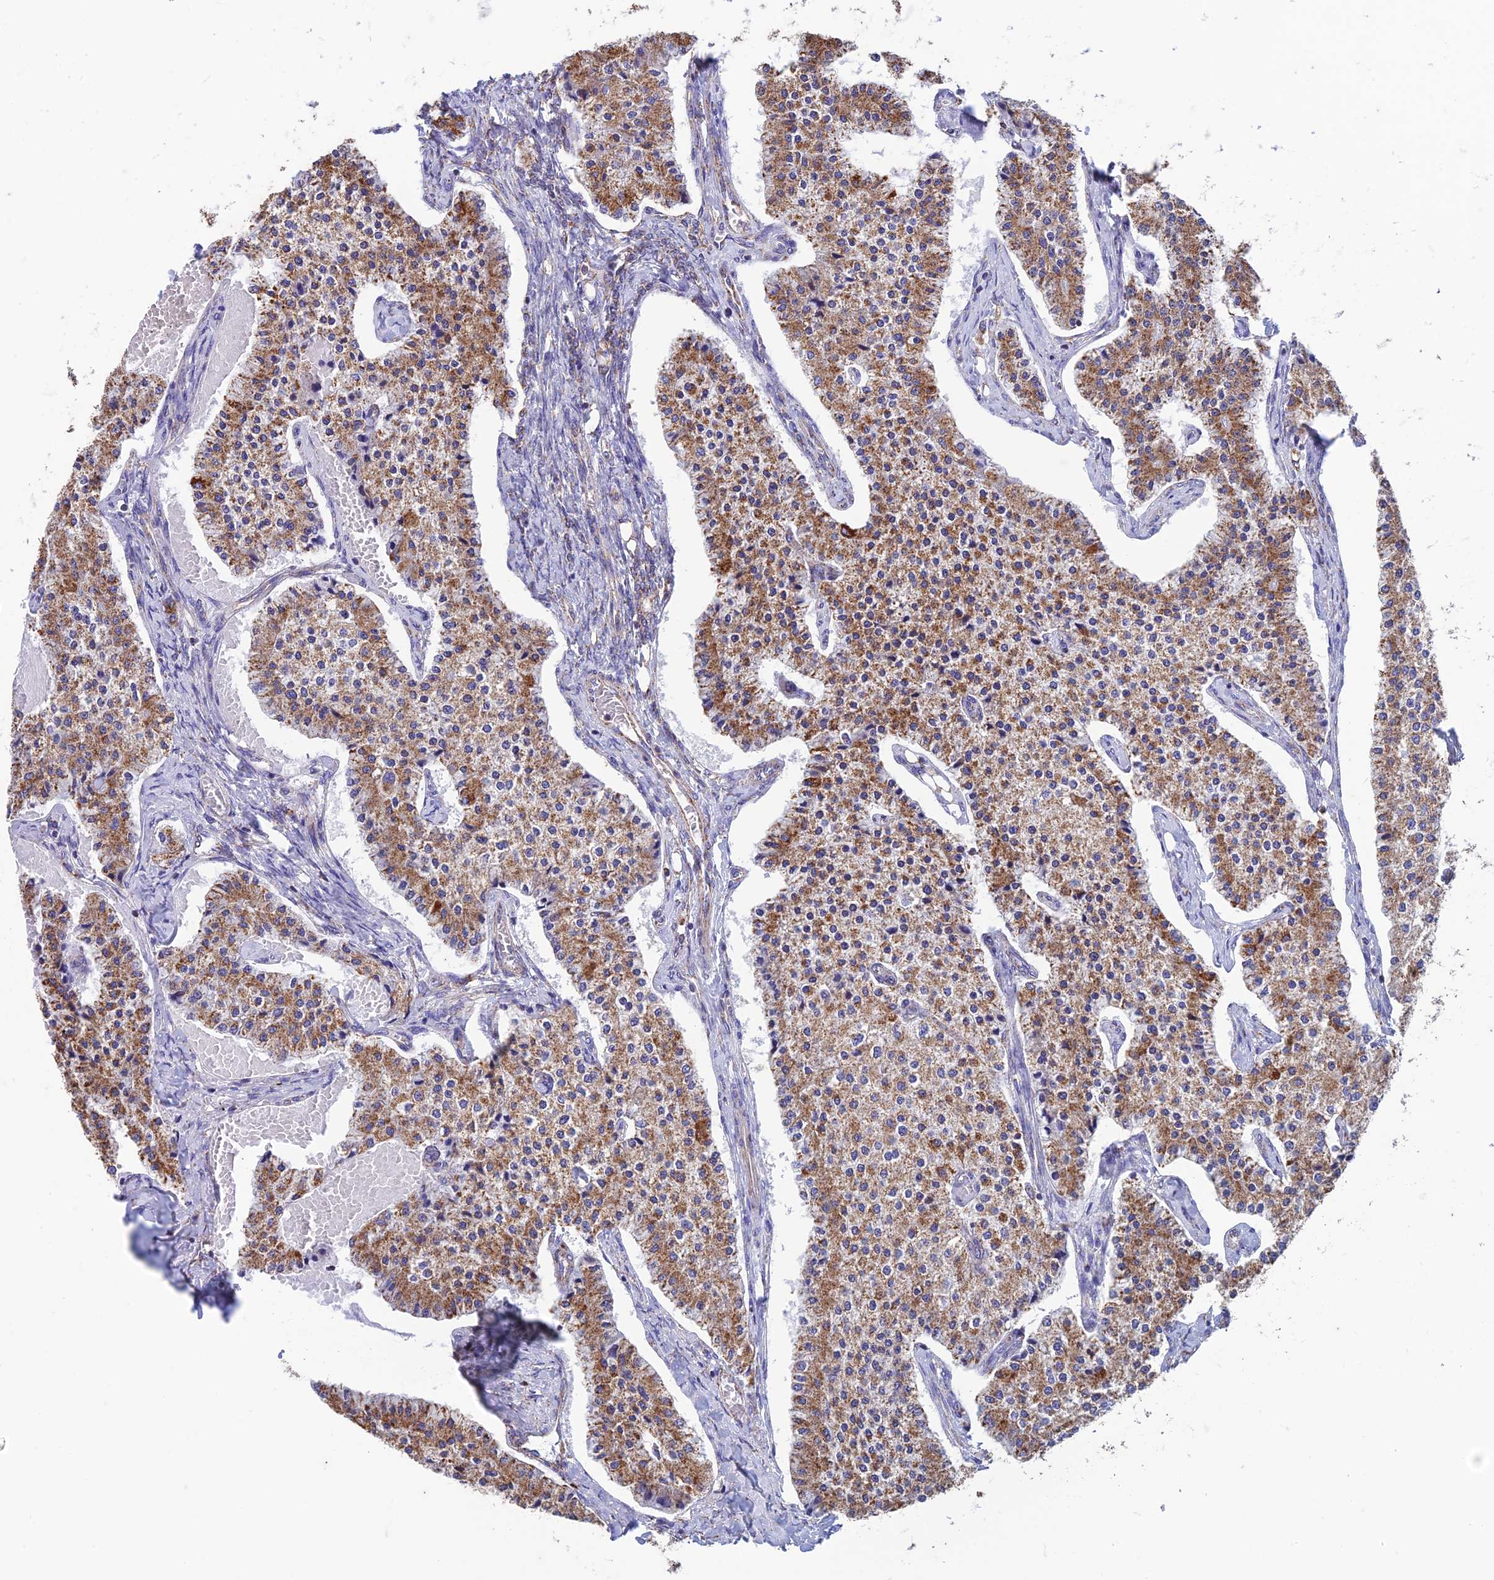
{"staining": {"intensity": "moderate", "quantity": "25%-75%", "location": "cytoplasmic/membranous"}, "tissue": "carcinoid", "cell_type": "Tumor cells", "image_type": "cancer", "snomed": [{"axis": "morphology", "description": "Carcinoid, malignant, NOS"}, {"axis": "topography", "description": "Colon"}], "caption": "This is an image of IHC staining of carcinoid (malignant), which shows moderate staining in the cytoplasmic/membranous of tumor cells.", "gene": "ZNF181", "patient": {"sex": "female", "age": 52}}